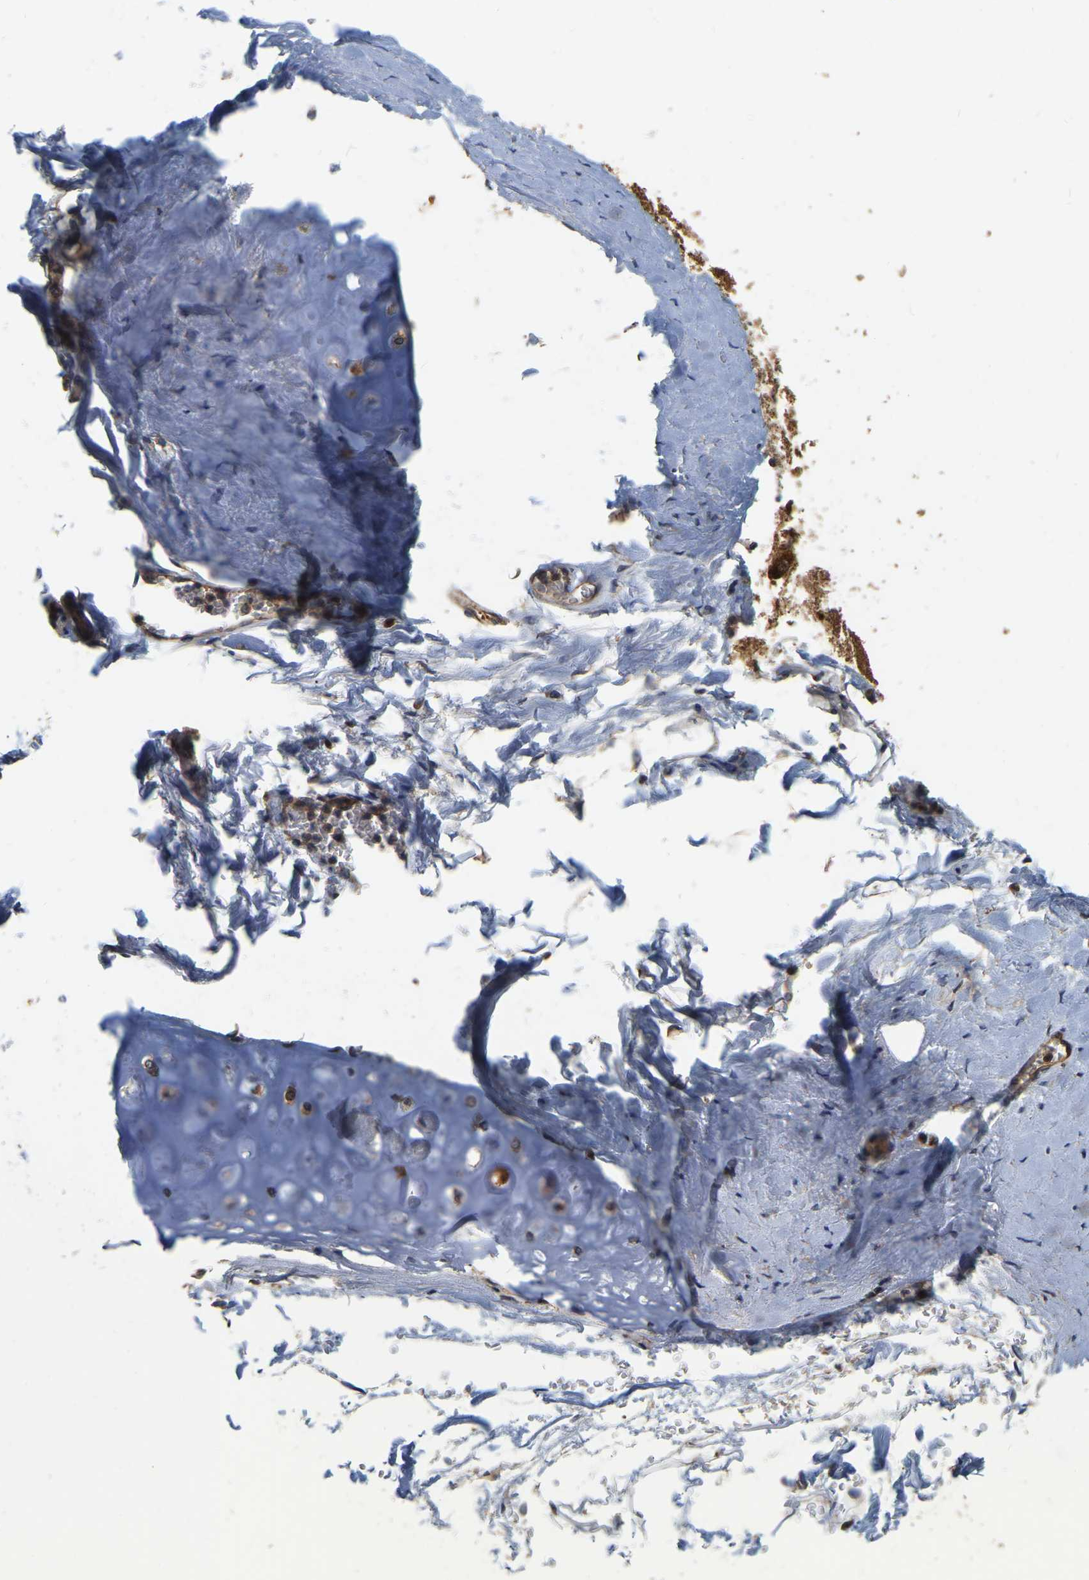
{"staining": {"intensity": "moderate", "quantity": ">75%", "location": "cytoplasmic/membranous"}, "tissue": "adipose tissue", "cell_type": "Adipocytes", "image_type": "normal", "snomed": [{"axis": "morphology", "description": "Normal tissue, NOS"}, {"axis": "topography", "description": "Cartilage tissue"}, {"axis": "topography", "description": "Lung"}], "caption": "There is medium levels of moderate cytoplasmic/membranous positivity in adipocytes of normal adipose tissue, as demonstrated by immunohistochemical staining (brown color).", "gene": "GARS1", "patient": {"sex": "female", "age": 77}}